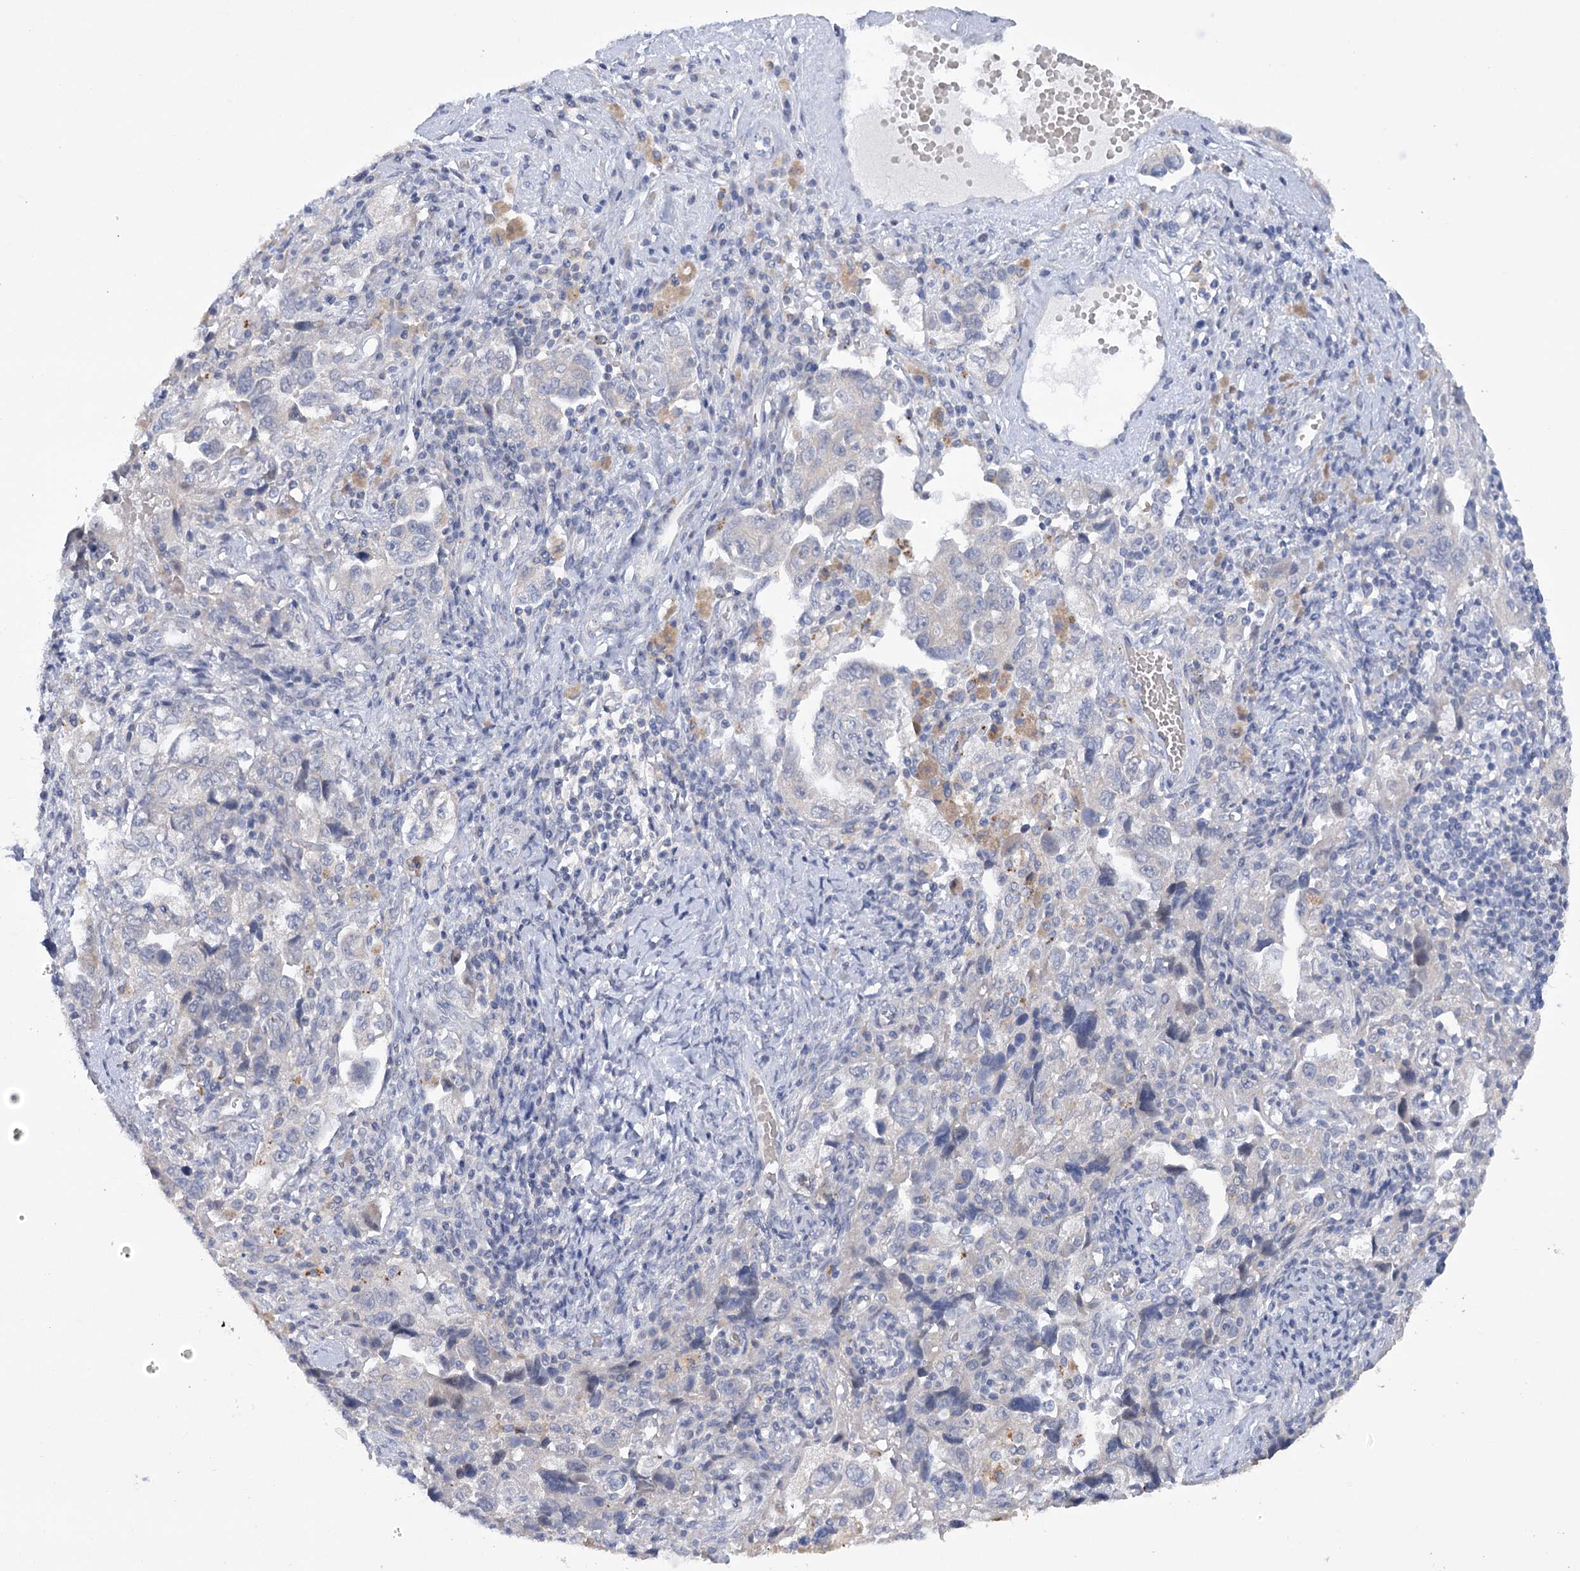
{"staining": {"intensity": "negative", "quantity": "none", "location": "none"}, "tissue": "ovarian cancer", "cell_type": "Tumor cells", "image_type": "cancer", "snomed": [{"axis": "morphology", "description": "Carcinoma, NOS"}, {"axis": "morphology", "description": "Cystadenocarcinoma, serous, NOS"}, {"axis": "topography", "description": "Ovary"}], "caption": "This is a photomicrograph of IHC staining of carcinoma (ovarian), which shows no positivity in tumor cells. (DAB immunohistochemistry with hematoxylin counter stain).", "gene": "DCUN1D1", "patient": {"sex": "female", "age": 69}}